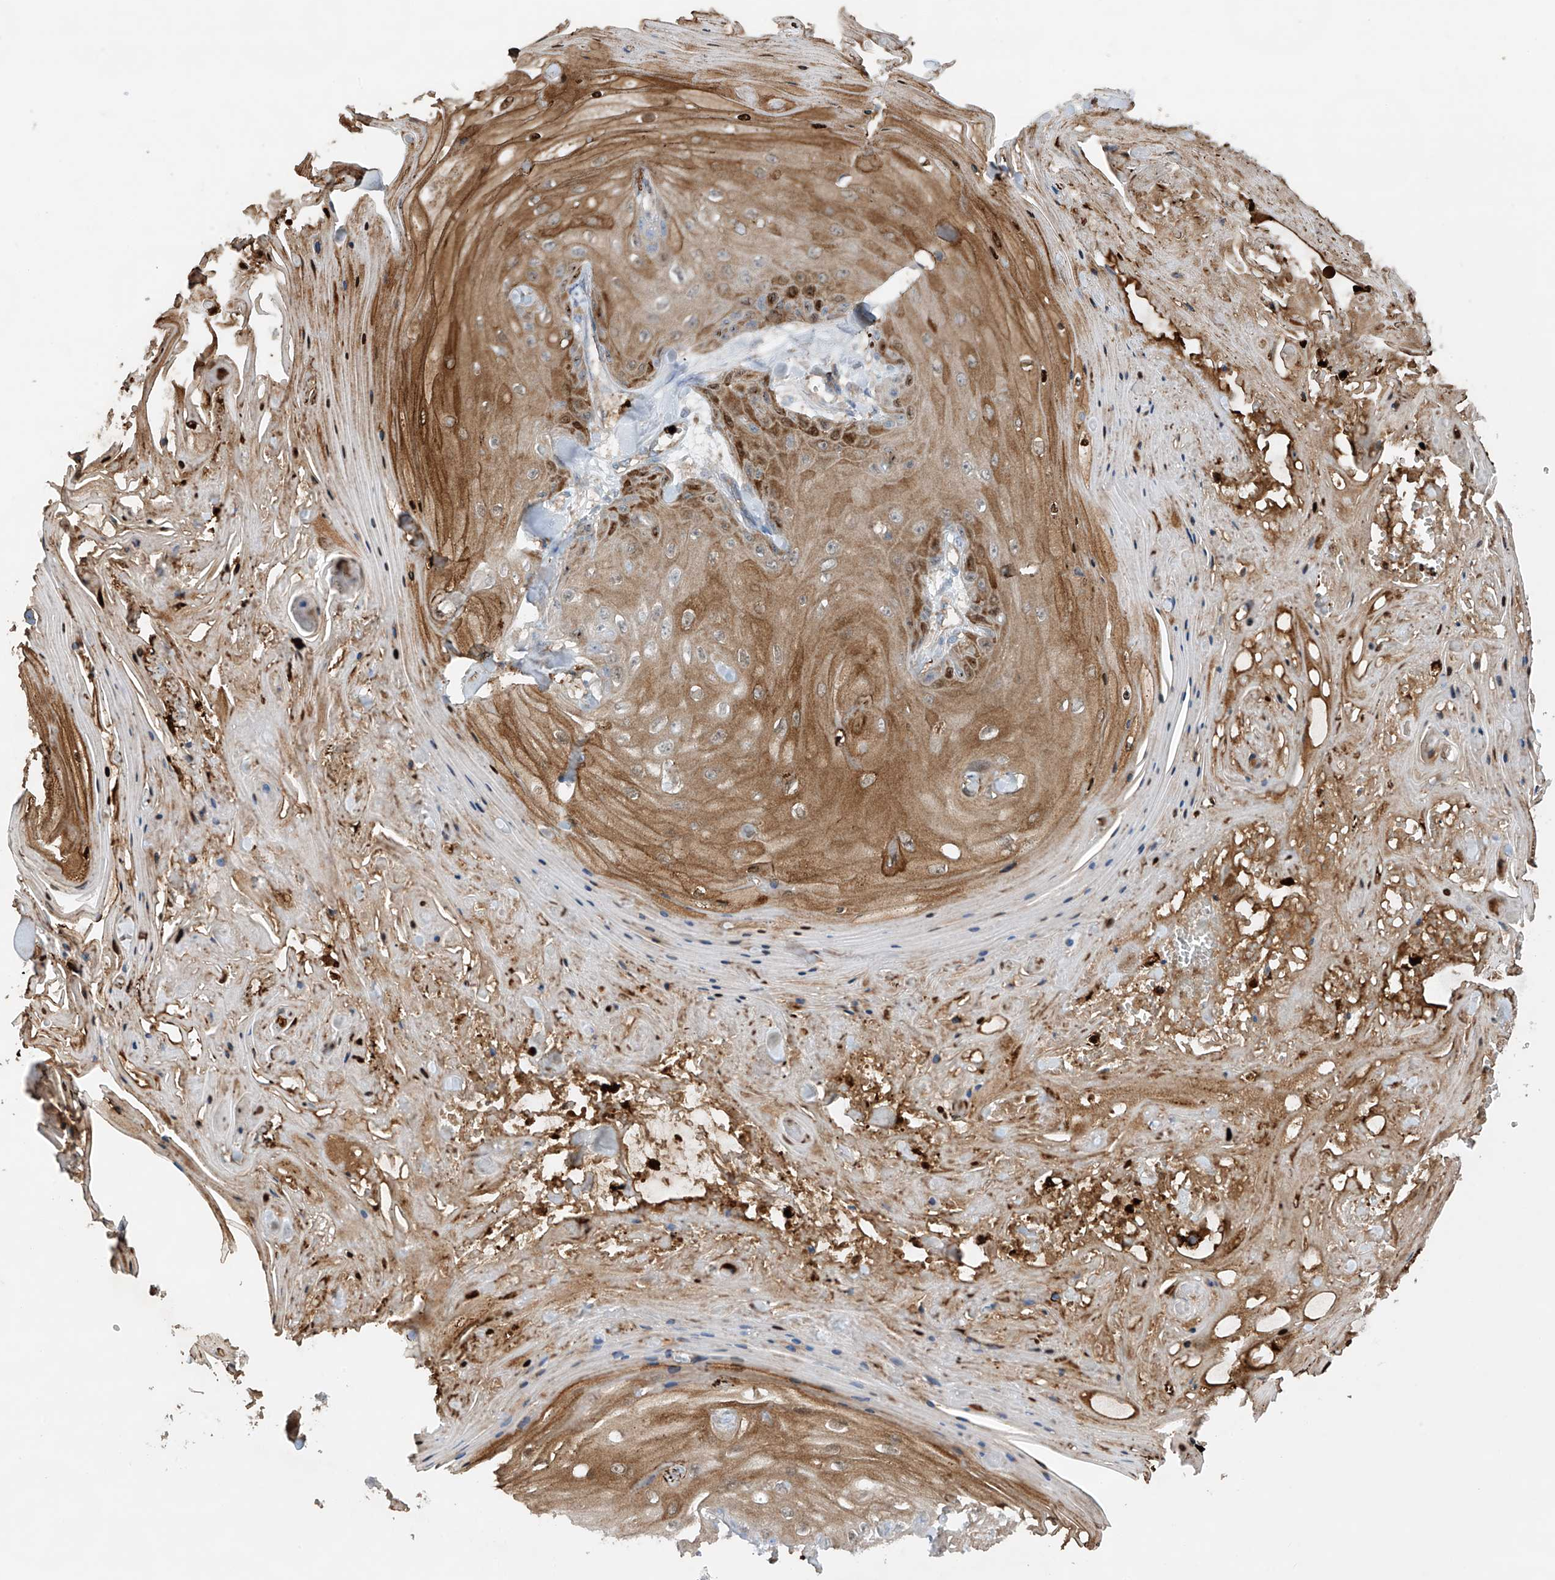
{"staining": {"intensity": "moderate", "quantity": ">75%", "location": "cytoplasmic/membranous"}, "tissue": "skin cancer", "cell_type": "Tumor cells", "image_type": "cancer", "snomed": [{"axis": "morphology", "description": "Squamous cell carcinoma, NOS"}, {"axis": "topography", "description": "Skin"}], "caption": "A photomicrograph showing moderate cytoplasmic/membranous staining in approximately >75% of tumor cells in skin cancer, as visualized by brown immunohistochemical staining.", "gene": "PHACTR2", "patient": {"sex": "male", "age": 74}}